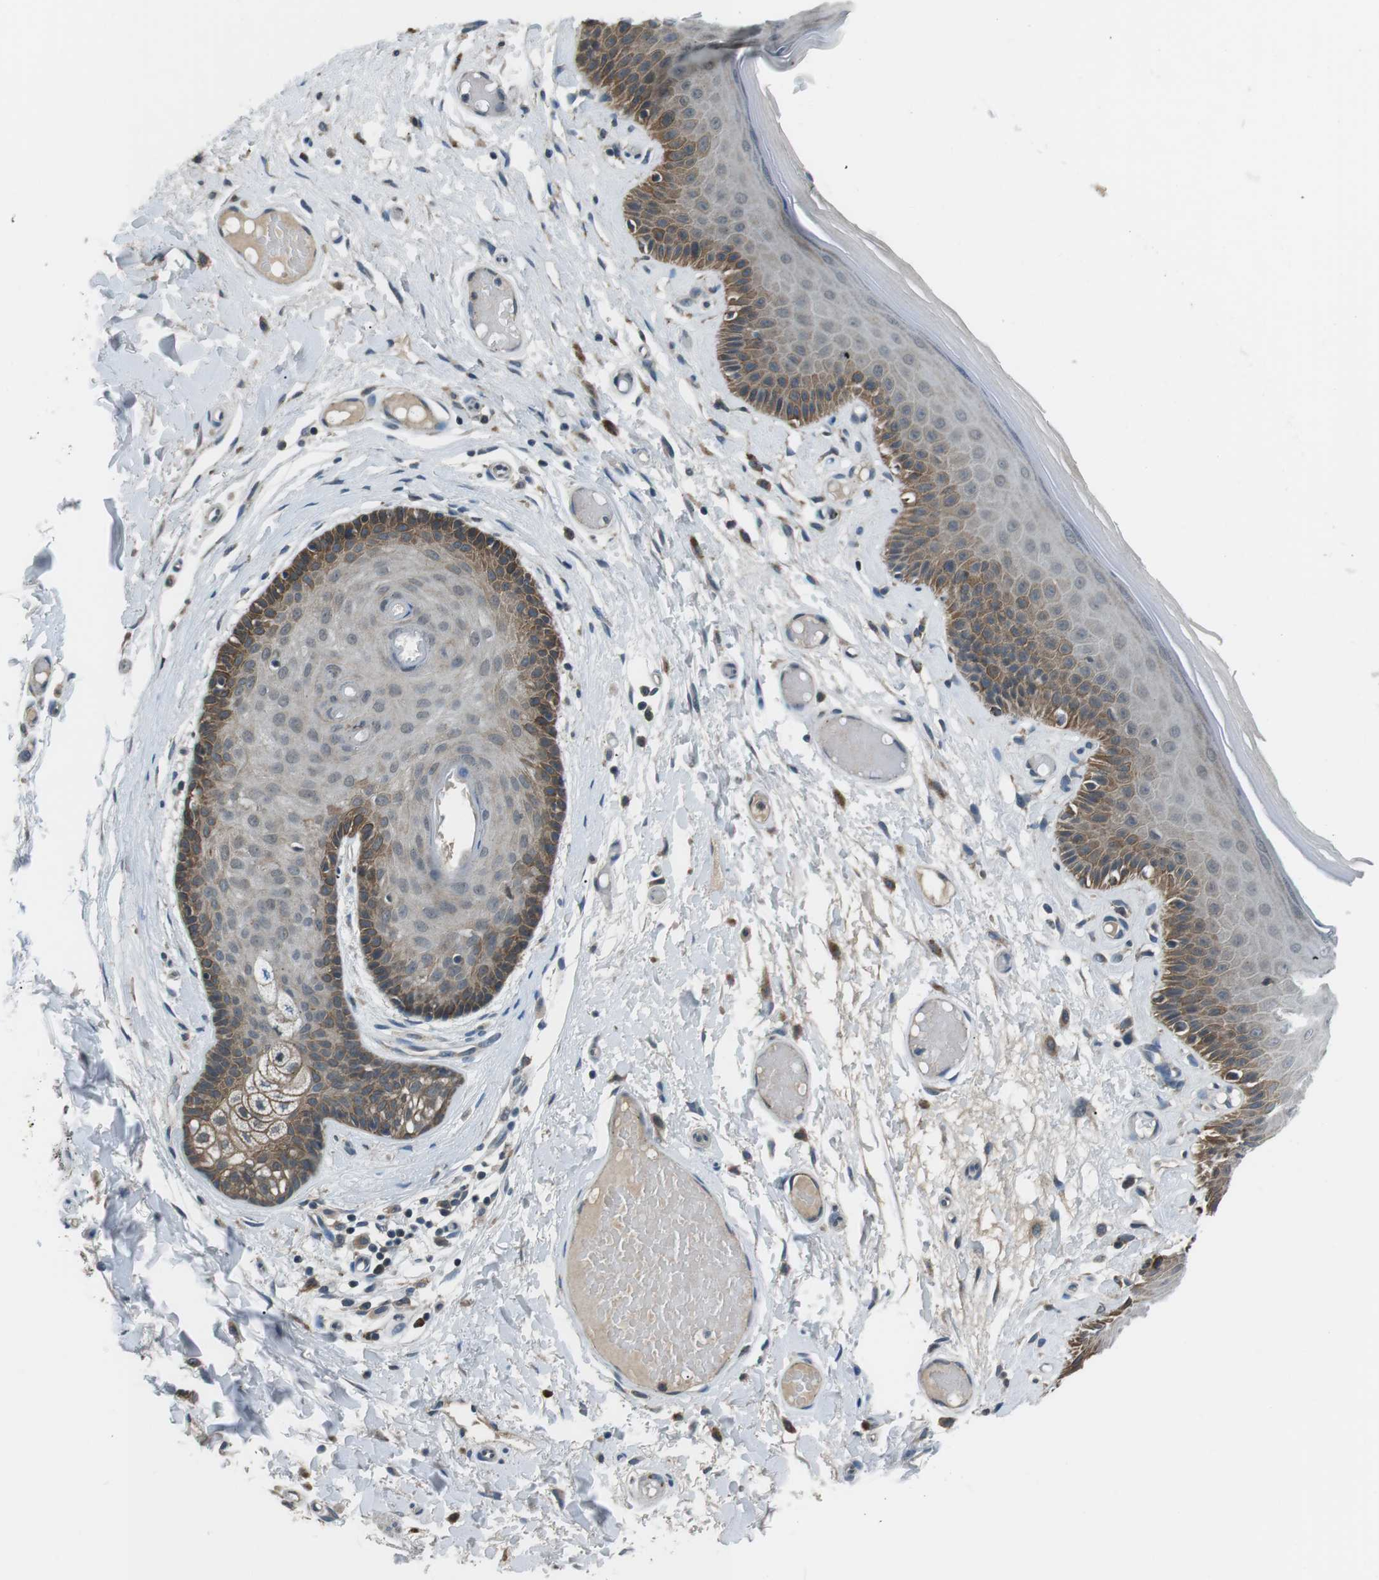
{"staining": {"intensity": "moderate", "quantity": "25%-75%", "location": "cytoplasmic/membranous"}, "tissue": "skin", "cell_type": "Epidermal cells", "image_type": "normal", "snomed": [{"axis": "morphology", "description": "Normal tissue, NOS"}, {"axis": "topography", "description": "Vulva"}], "caption": "High-magnification brightfield microscopy of normal skin stained with DAB (brown) and counterstained with hematoxylin (blue). epidermal cells exhibit moderate cytoplasmic/membranous positivity is appreciated in about25%-75% of cells. The protein of interest is stained brown, and the nuclei are stained in blue (DAB IHC with brightfield microscopy, high magnification).", "gene": "FAM3B", "patient": {"sex": "female", "age": 73}}